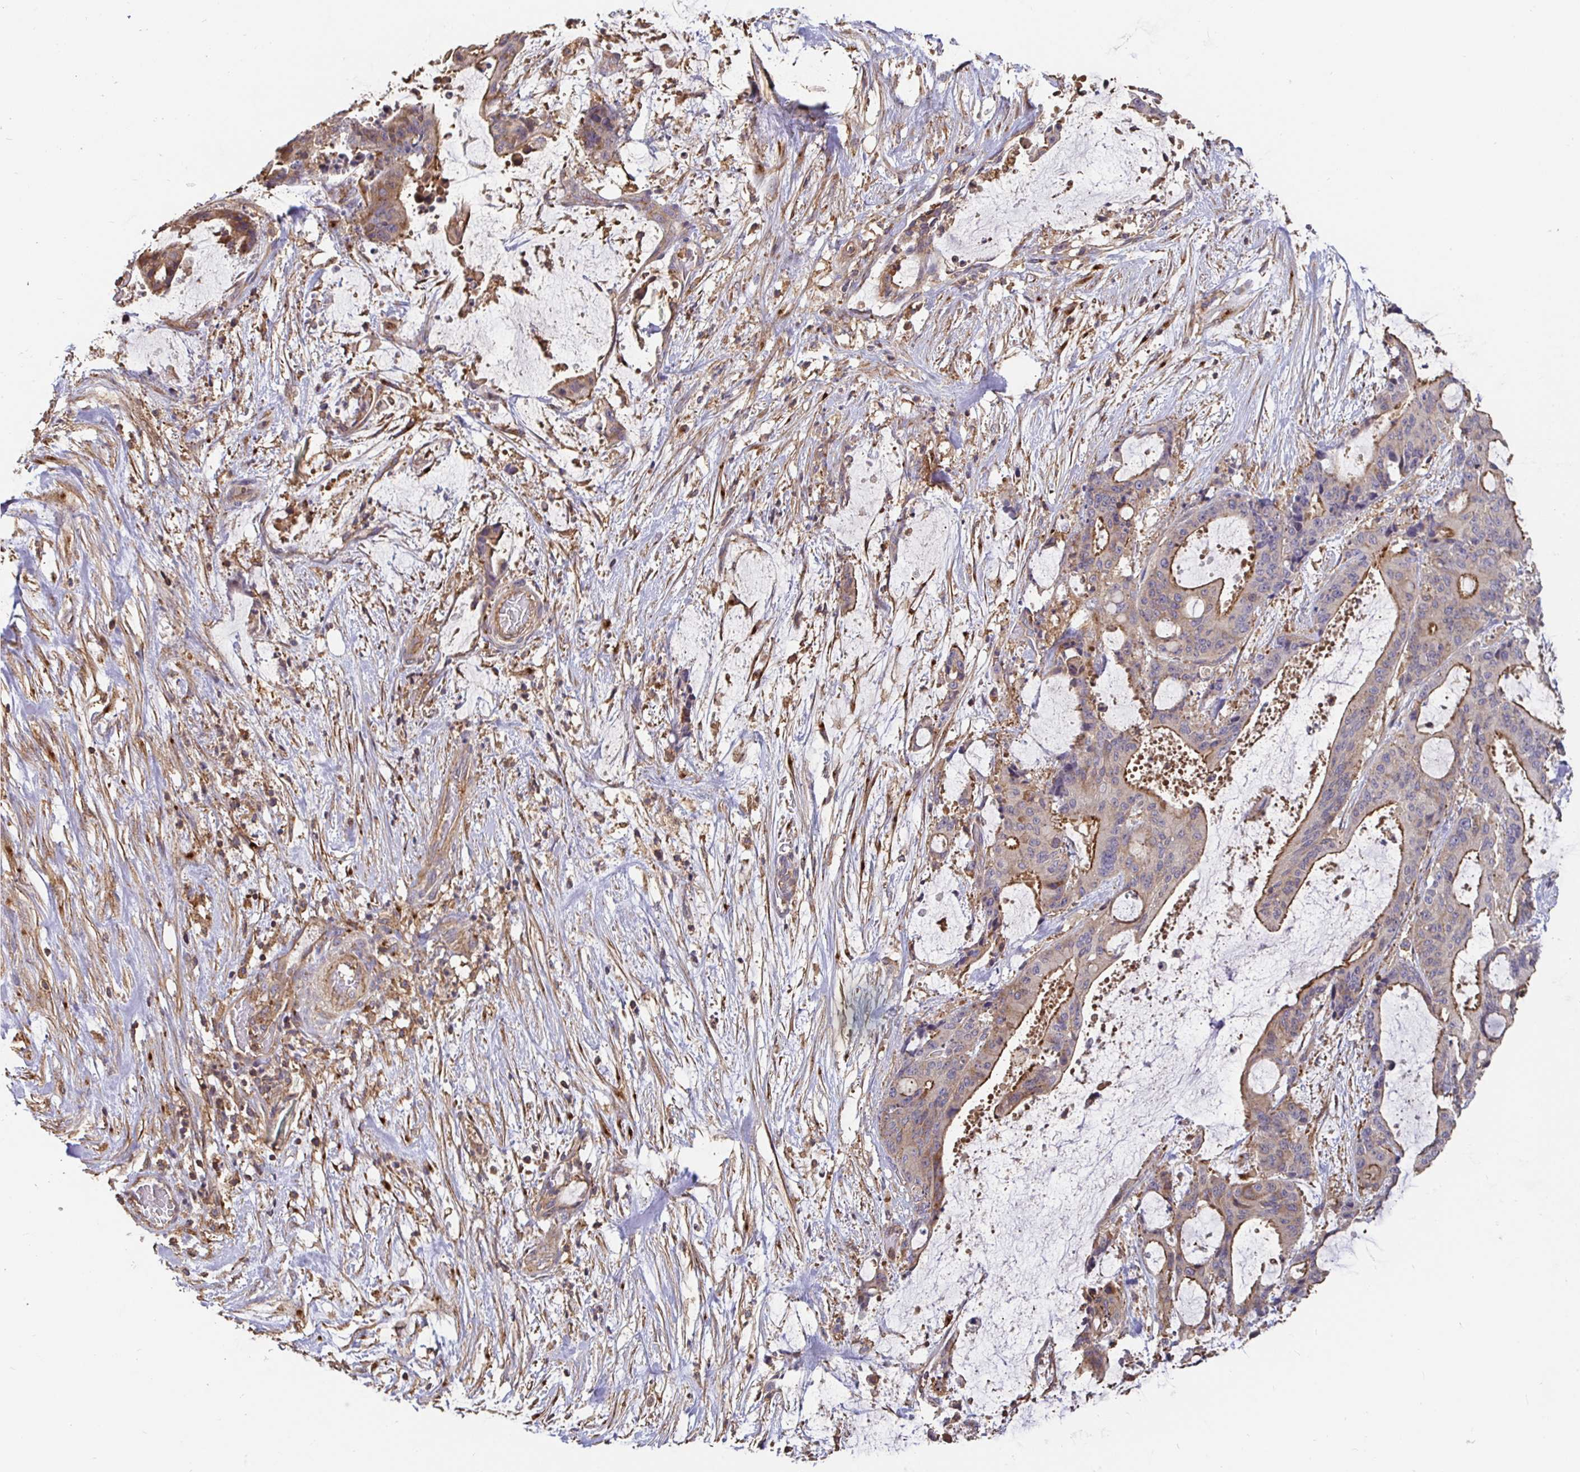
{"staining": {"intensity": "moderate", "quantity": "25%-75%", "location": "cytoplasmic/membranous"}, "tissue": "liver cancer", "cell_type": "Tumor cells", "image_type": "cancer", "snomed": [{"axis": "morphology", "description": "Normal tissue, NOS"}, {"axis": "morphology", "description": "Cholangiocarcinoma"}, {"axis": "topography", "description": "Liver"}, {"axis": "topography", "description": "Peripheral nerve tissue"}], "caption": "IHC staining of liver cholangiocarcinoma, which exhibits medium levels of moderate cytoplasmic/membranous expression in approximately 25%-75% of tumor cells indicating moderate cytoplasmic/membranous protein positivity. The staining was performed using DAB (3,3'-diaminobenzidine) (brown) for protein detection and nuclei were counterstained in hematoxylin (blue).", "gene": "C1QTNF7", "patient": {"sex": "female", "age": 73}}